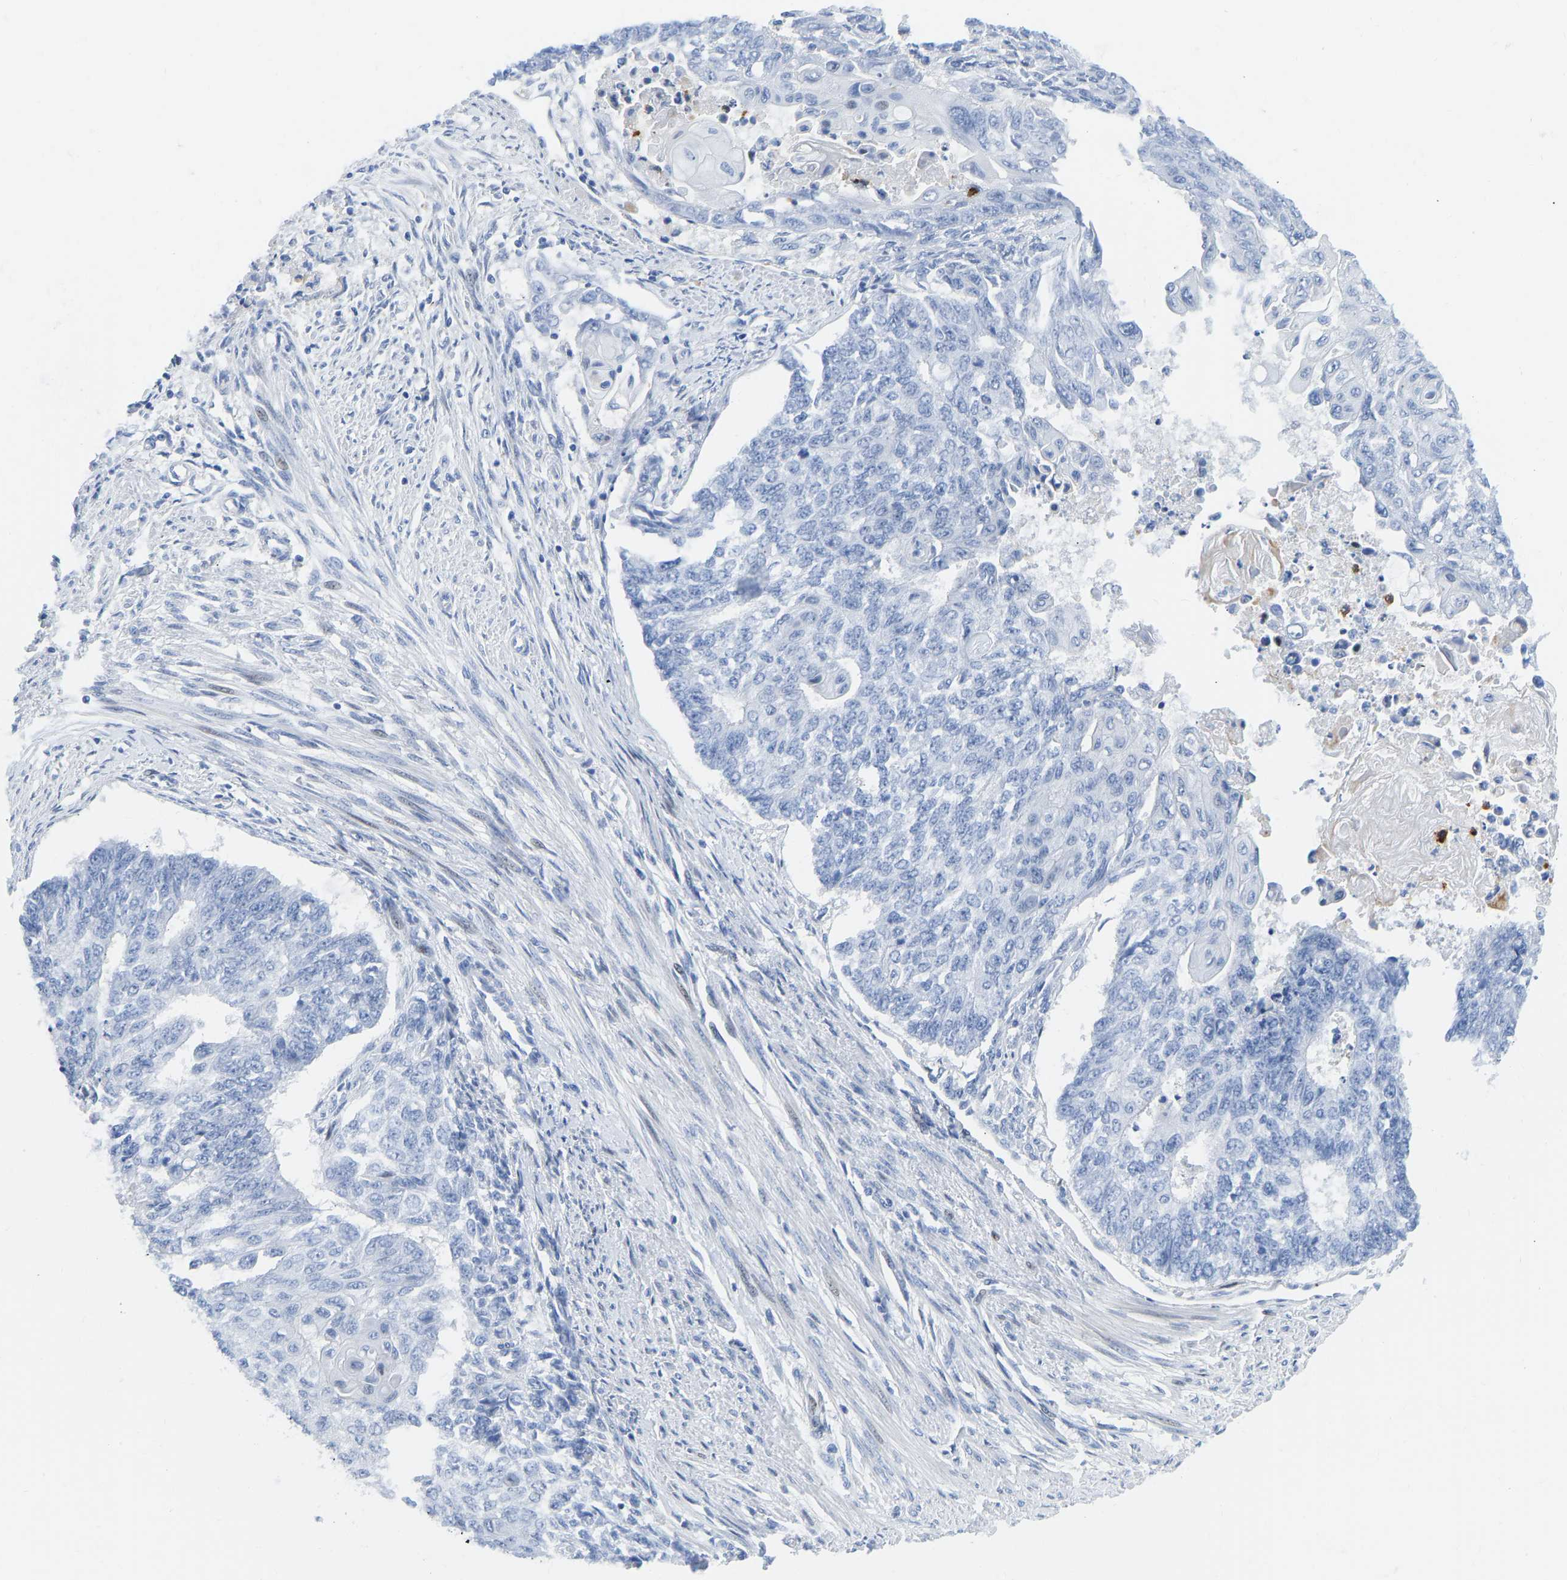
{"staining": {"intensity": "negative", "quantity": "none", "location": "none"}, "tissue": "endometrial cancer", "cell_type": "Tumor cells", "image_type": "cancer", "snomed": [{"axis": "morphology", "description": "Adenocarcinoma, NOS"}, {"axis": "topography", "description": "Endometrium"}], "caption": "Immunohistochemistry (IHC) histopathology image of adenocarcinoma (endometrial) stained for a protein (brown), which exhibits no staining in tumor cells. (DAB immunohistochemistry visualized using brightfield microscopy, high magnification).", "gene": "HDAC5", "patient": {"sex": "female", "age": 32}}